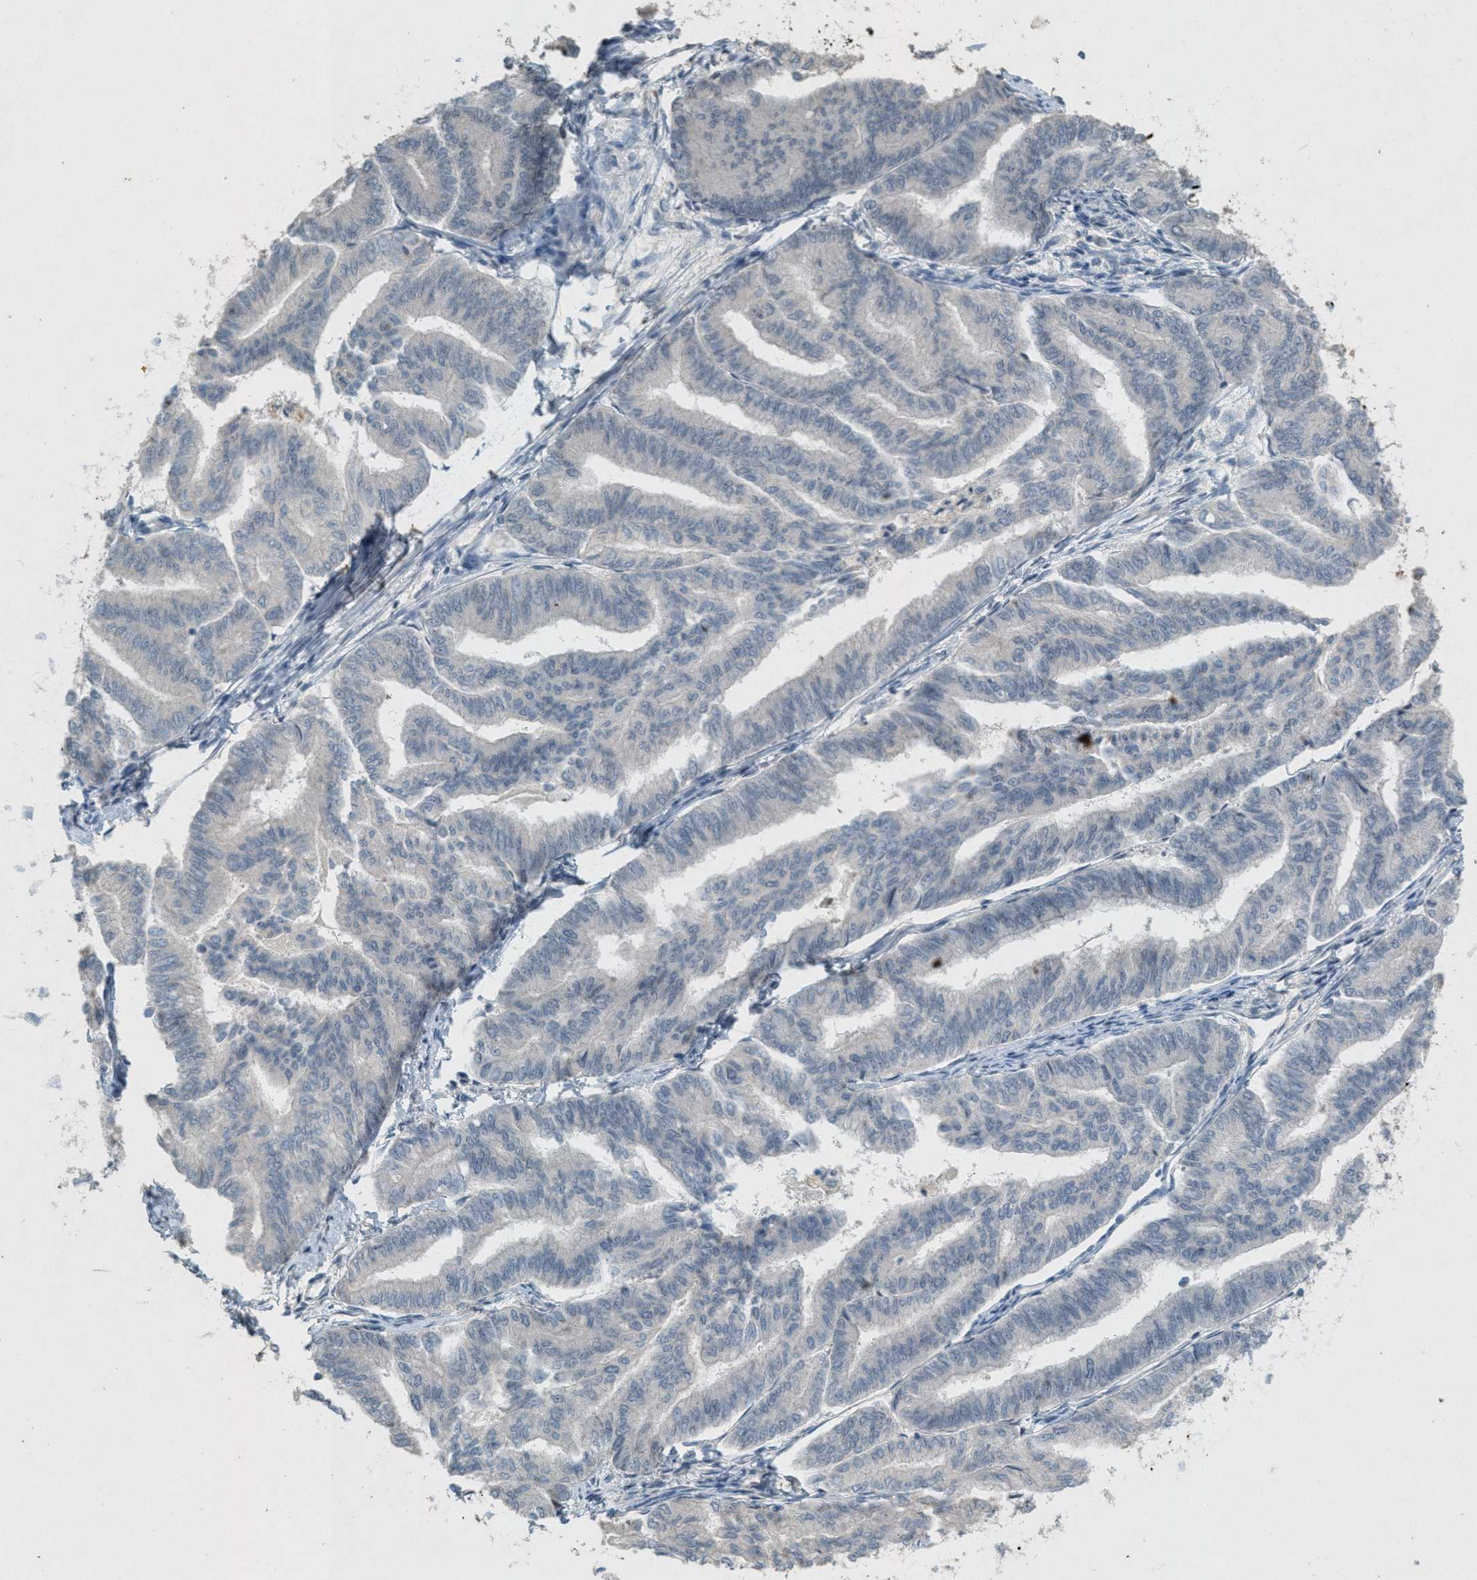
{"staining": {"intensity": "negative", "quantity": "none", "location": "none"}, "tissue": "endometrial cancer", "cell_type": "Tumor cells", "image_type": "cancer", "snomed": [{"axis": "morphology", "description": "Adenocarcinoma, NOS"}, {"axis": "topography", "description": "Endometrium"}], "caption": "Tumor cells are negative for brown protein staining in endometrial cancer.", "gene": "ABHD6", "patient": {"sex": "female", "age": 79}}